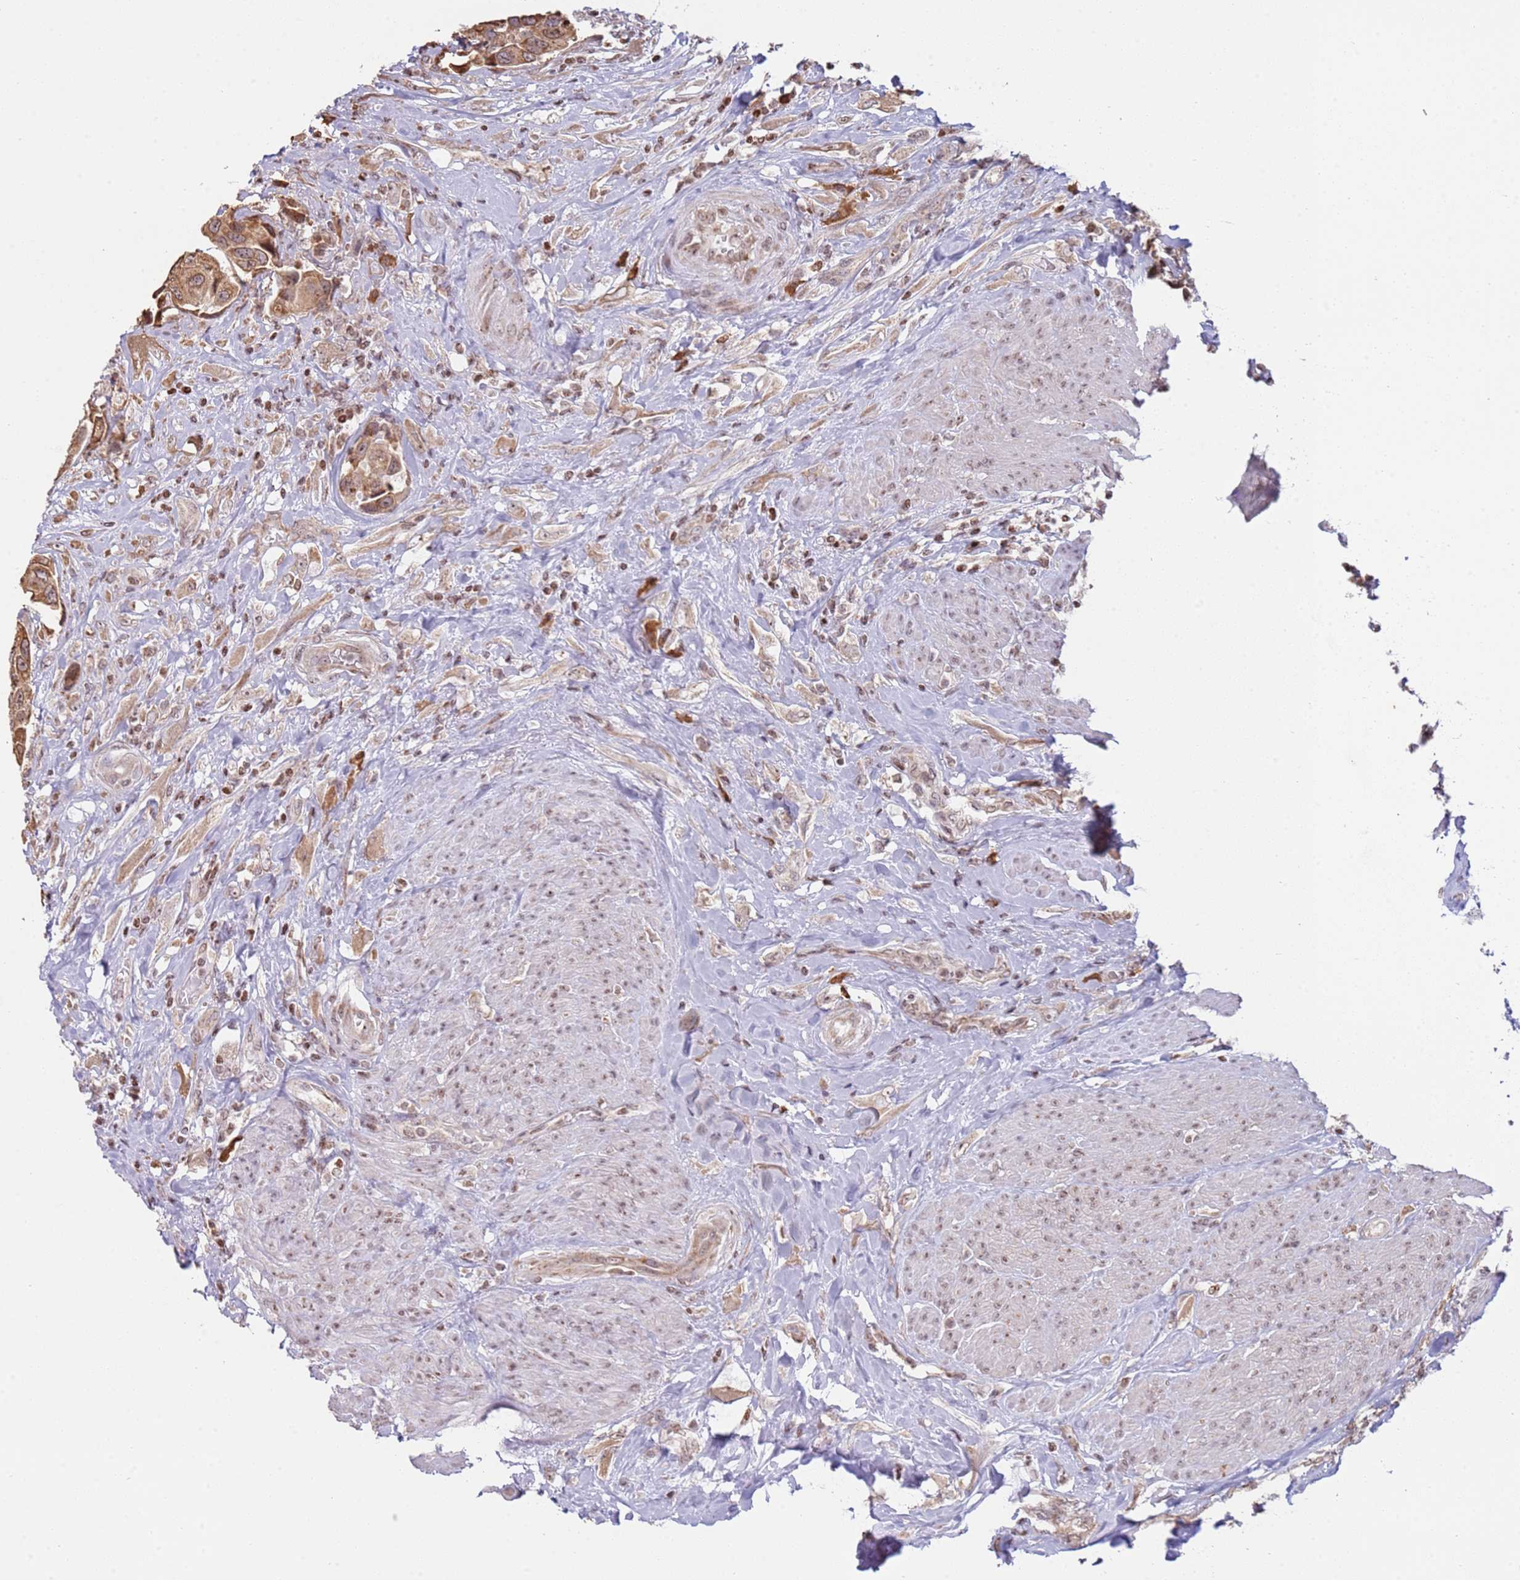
{"staining": {"intensity": "moderate", "quantity": ">75%", "location": "cytoplasmic/membranous"}, "tissue": "urothelial cancer", "cell_type": "Tumor cells", "image_type": "cancer", "snomed": [{"axis": "morphology", "description": "Urothelial carcinoma, High grade"}, {"axis": "topography", "description": "Urinary bladder"}], "caption": "Protein staining by immunohistochemistry exhibits moderate cytoplasmic/membranous positivity in about >75% of tumor cells in urothelial cancer.", "gene": "SCAF1", "patient": {"sex": "male", "age": 74}}